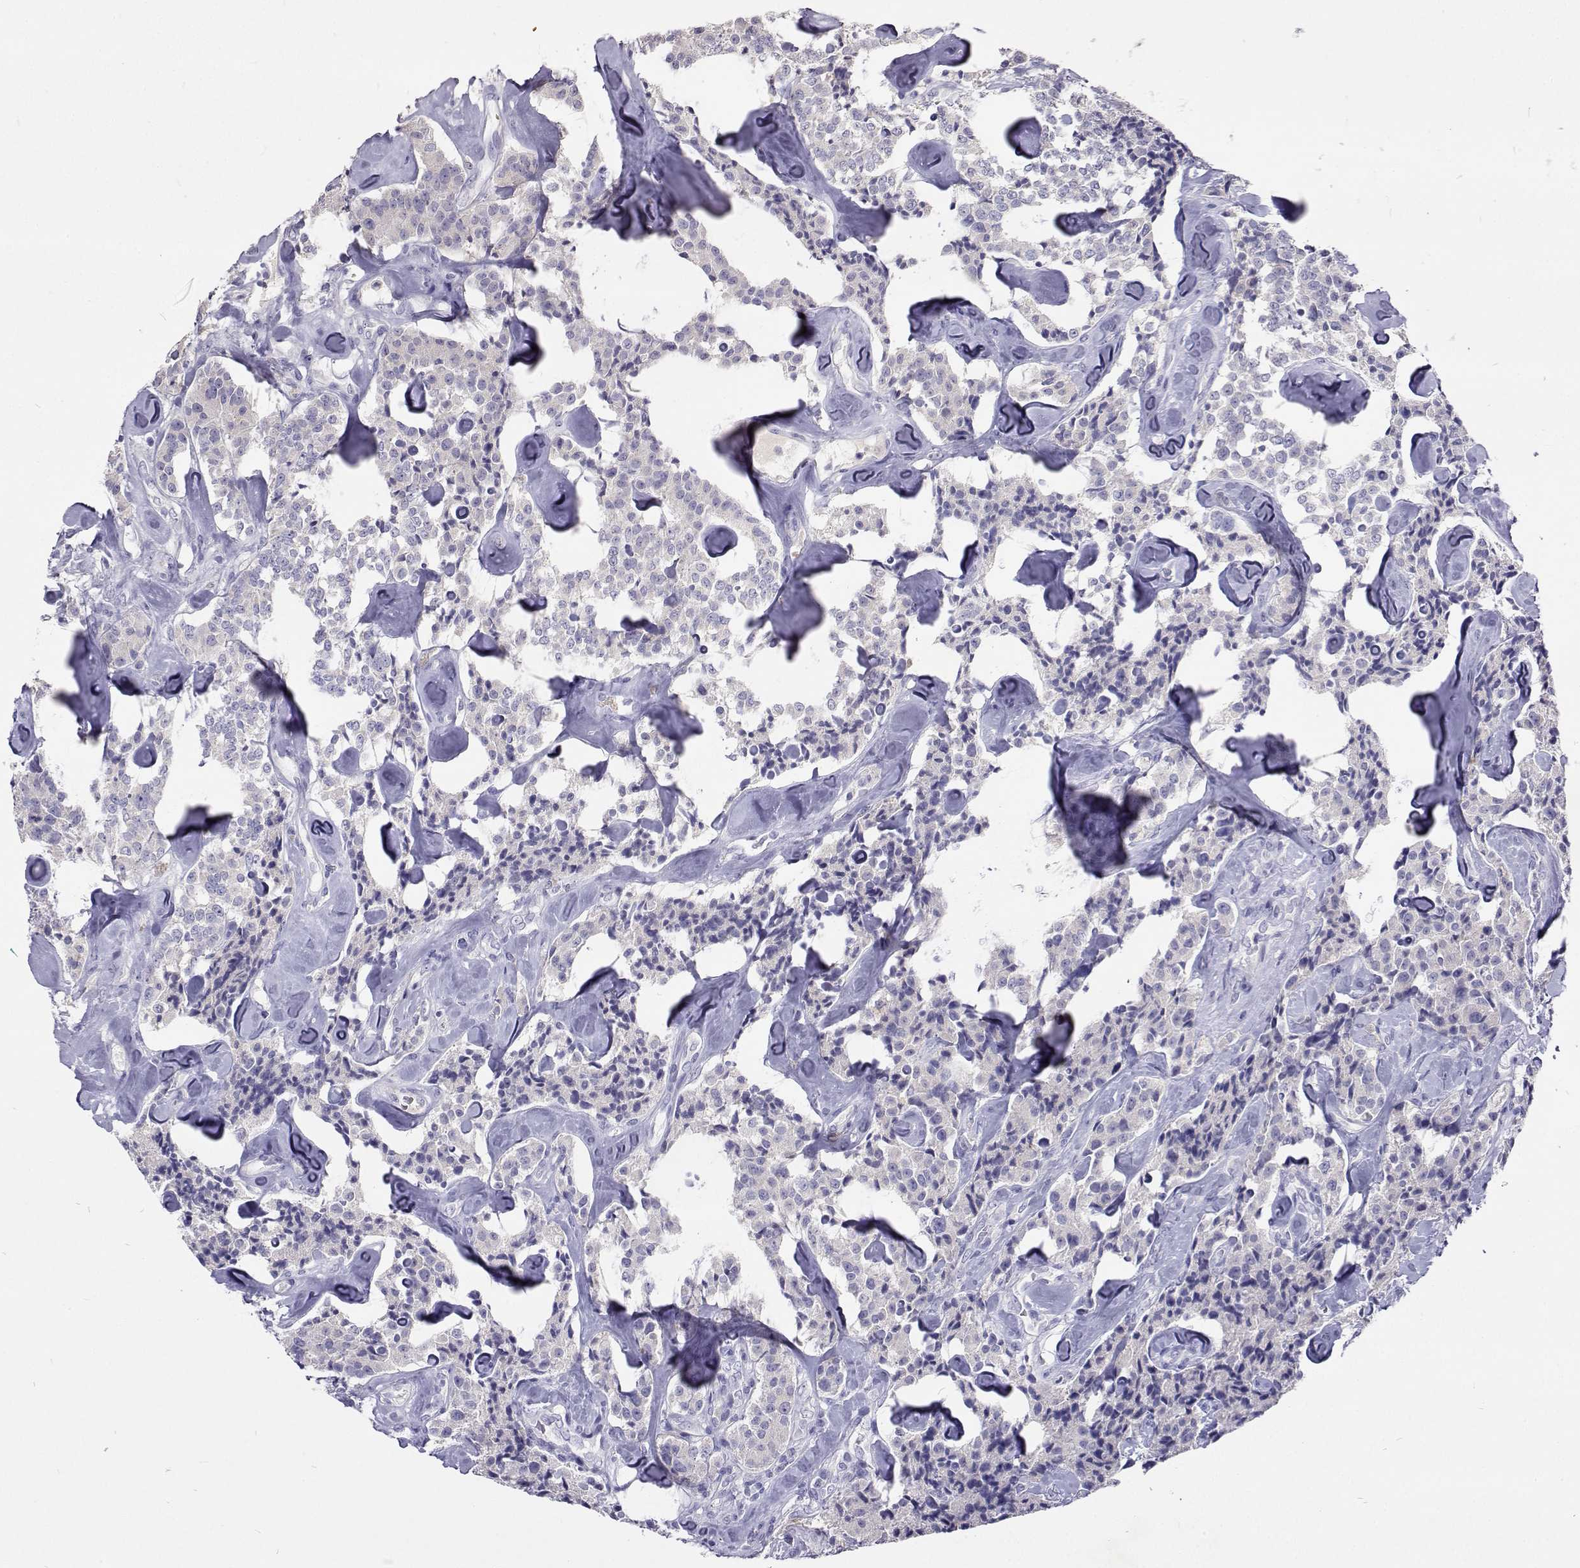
{"staining": {"intensity": "negative", "quantity": "none", "location": "none"}, "tissue": "carcinoid", "cell_type": "Tumor cells", "image_type": "cancer", "snomed": [{"axis": "morphology", "description": "Carcinoid, malignant, NOS"}, {"axis": "topography", "description": "Pancreas"}], "caption": "Protein analysis of carcinoid displays no significant positivity in tumor cells.", "gene": "CFAP44", "patient": {"sex": "male", "age": 41}}